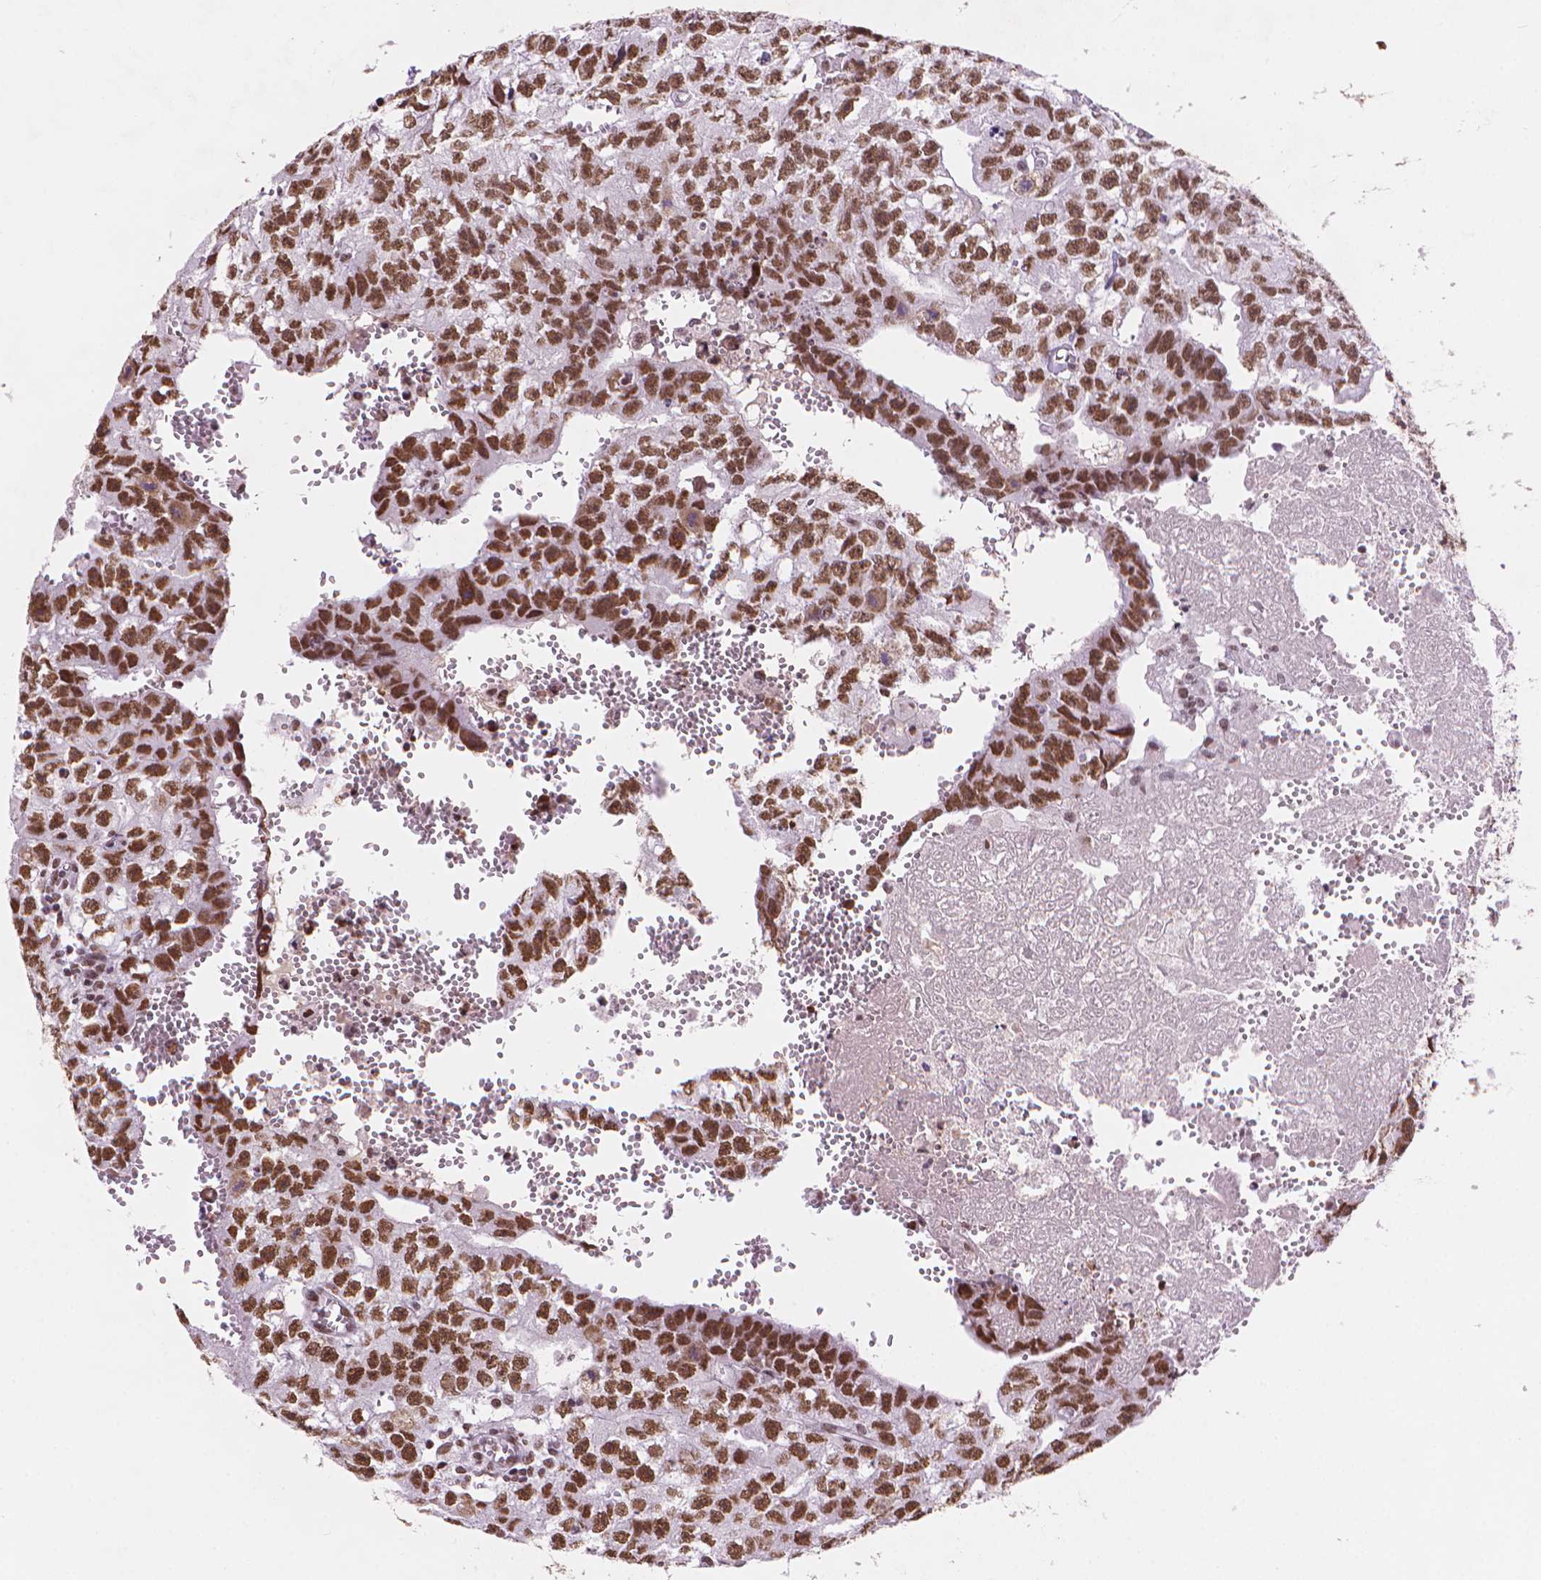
{"staining": {"intensity": "moderate", "quantity": ">75%", "location": "nuclear"}, "tissue": "testis cancer", "cell_type": "Tumor cells", "image_type": "cancer", "snomed": [{"axis": "morphology", "description": "Carcinoma, Embryonal, NOS"}, {"axis": "morphology", "description": "Teratoma, malignant, NOS"}, {"axis": "topography", "description": "Testis"}], "caption": "Immunohistochemistry (IHC) of human testis cancer (teratoma (malignant)) reveals medium levels of moderate nuclear staining in about >75% of tumor cells.", "gene": "RPA4", "patient": {"sex": "male", "age": 24}}